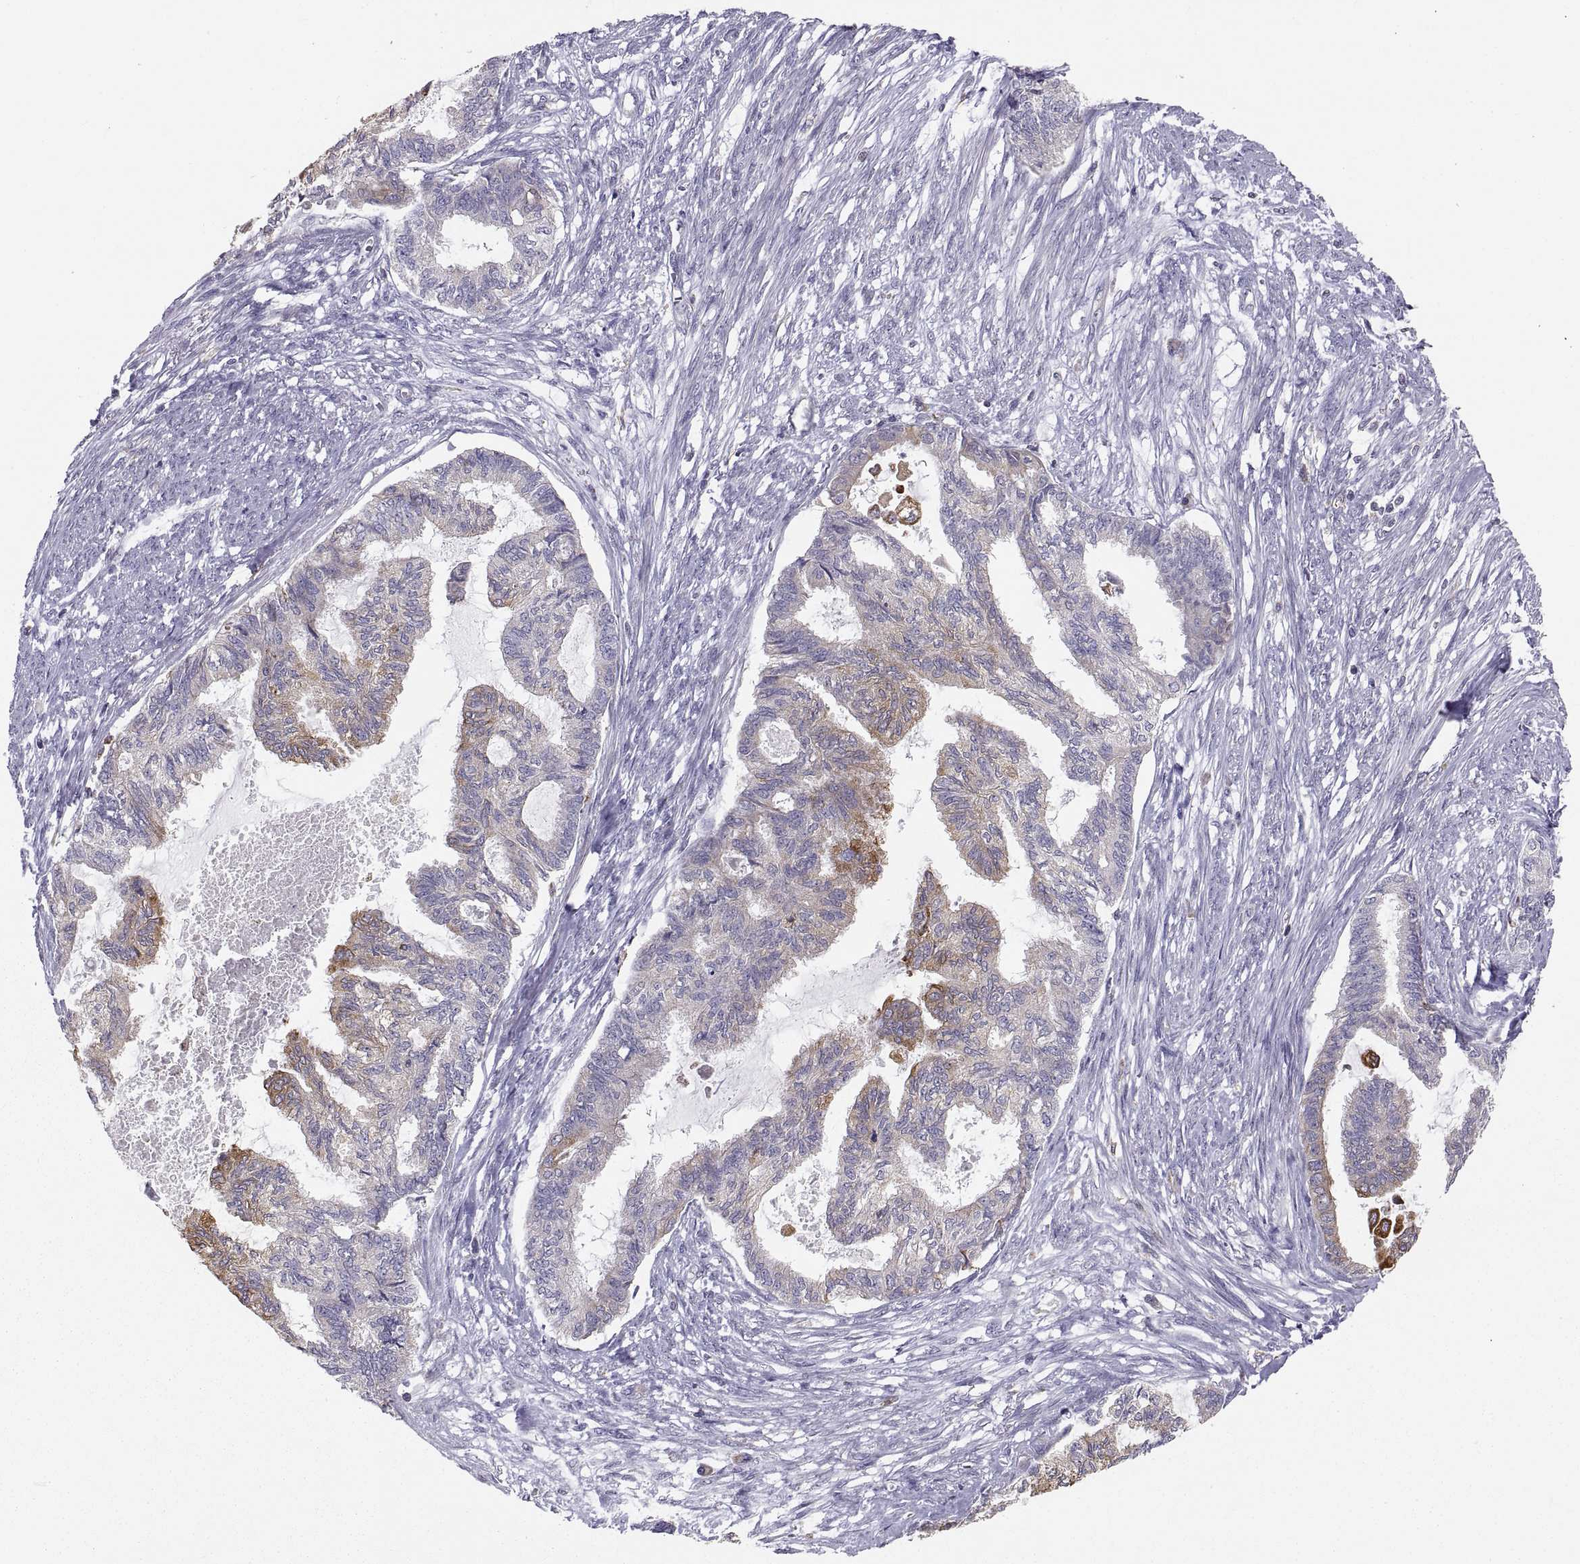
{"staining": {"intensity": "moderate", "quantity": "<25%", "location": "cytoplasmic/membranous"}, "tissue": "endometrial cancer", "cell_type": "Tumor cells", "image_type": "cancer", "snomed": [{"axis": "morphology", "description": "Adenocarcinoma, NOS"}, {"axis": "topography", "description": "Endometrium"}], "caption": "An IHC histopathology image of neoplastic tissue is shown. Protein staining in brown shows moderate cytoplasmic/membranous positivity in endometrial cancer within tumor cells.", "gene": "ERO1A", "patient": {"sex": "female", "age": 86}}